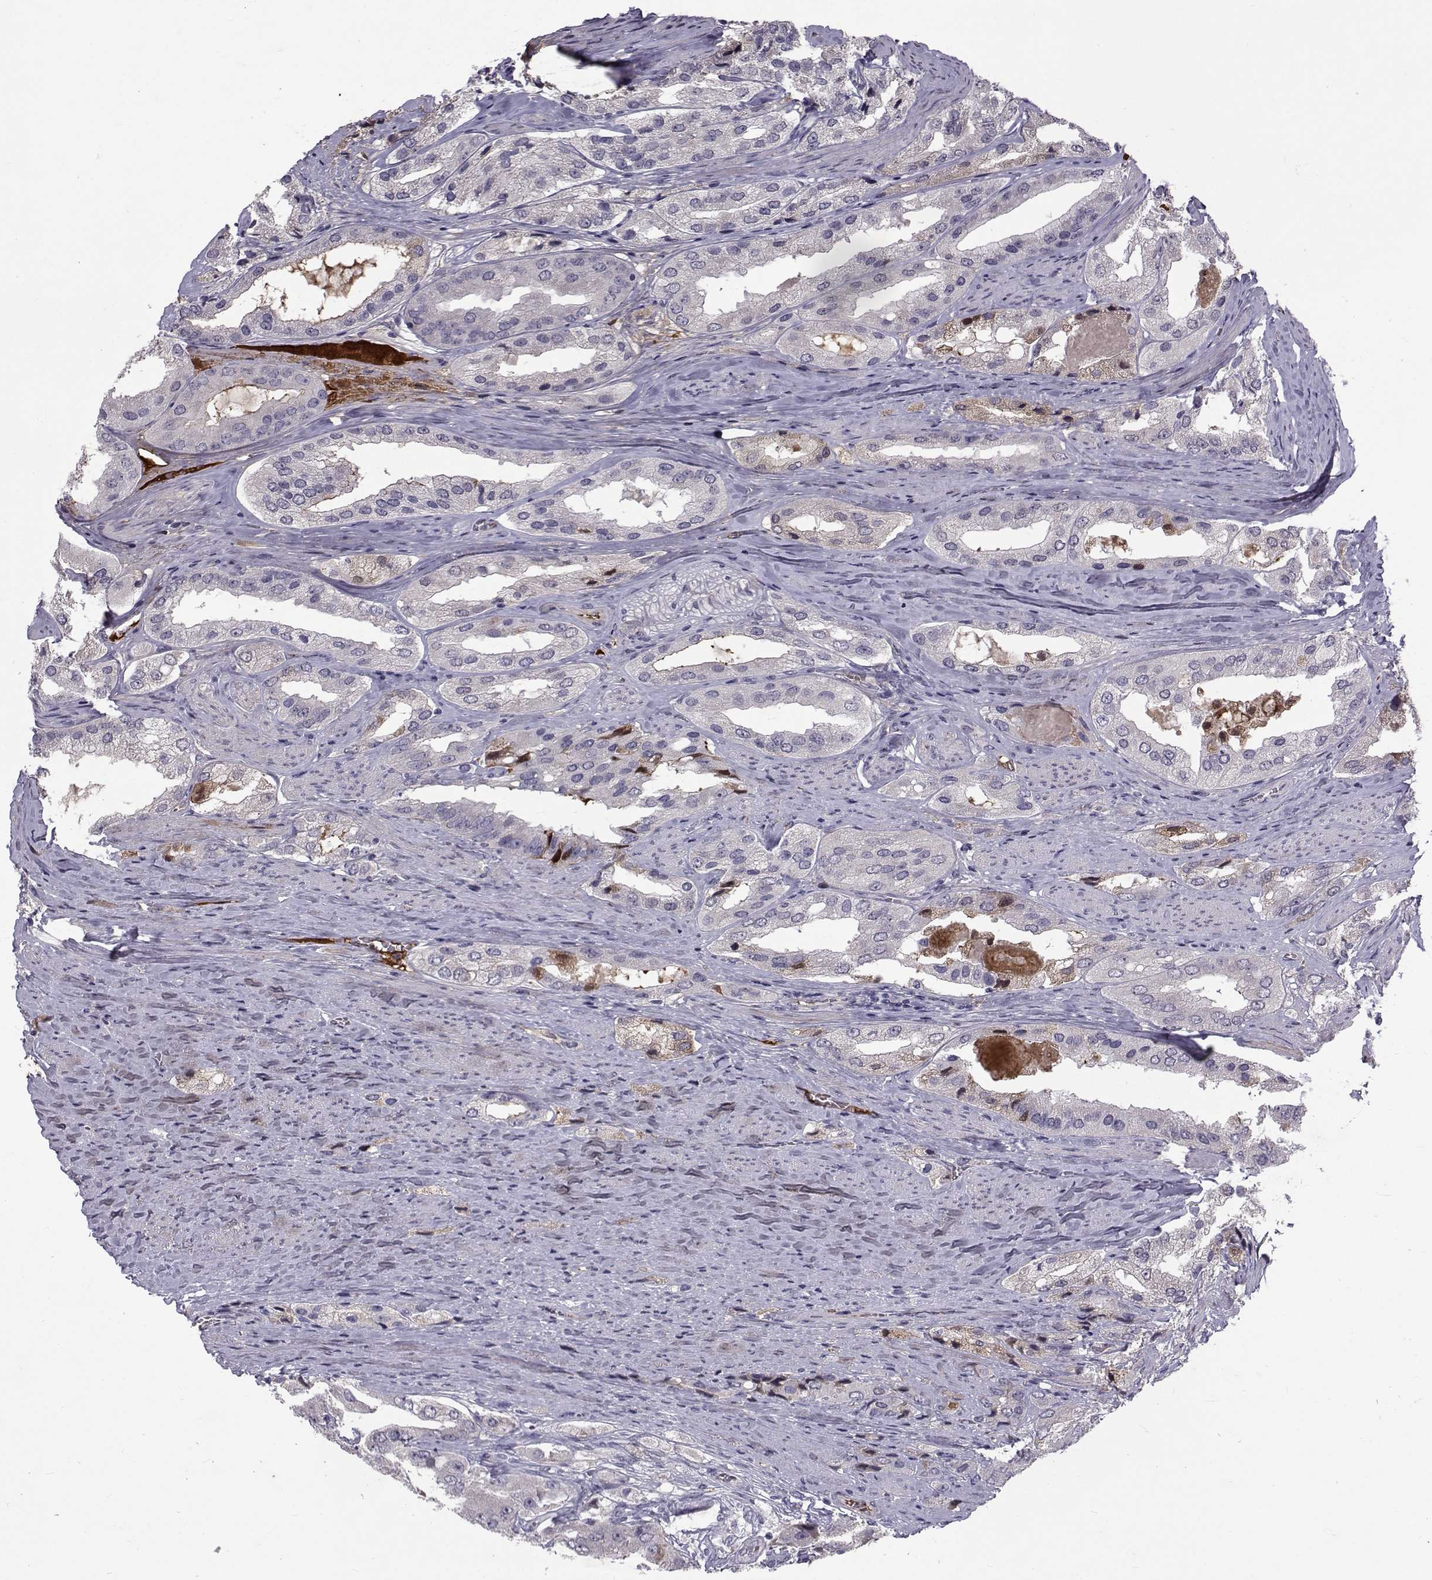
{"staining": {"intensity": "negative", "quantity": "none", "location": "none"}, "tissue": "prostate cancer", "cell_type": "Tumor cells", "image_type": "cancer", "snomed": [{"axis": "morphology", "description": "Adenocarcinoma, Low grade"}, {"axis": "topography", "description": "Prostate"}], "caption": "The photomicrograph shows no significant expression in tumor cells of prostate cancer (adenocarcinoma (low-grade)).", "gene": "TNFRSF11B", "patient": {"sex": "male", "age": 69}}